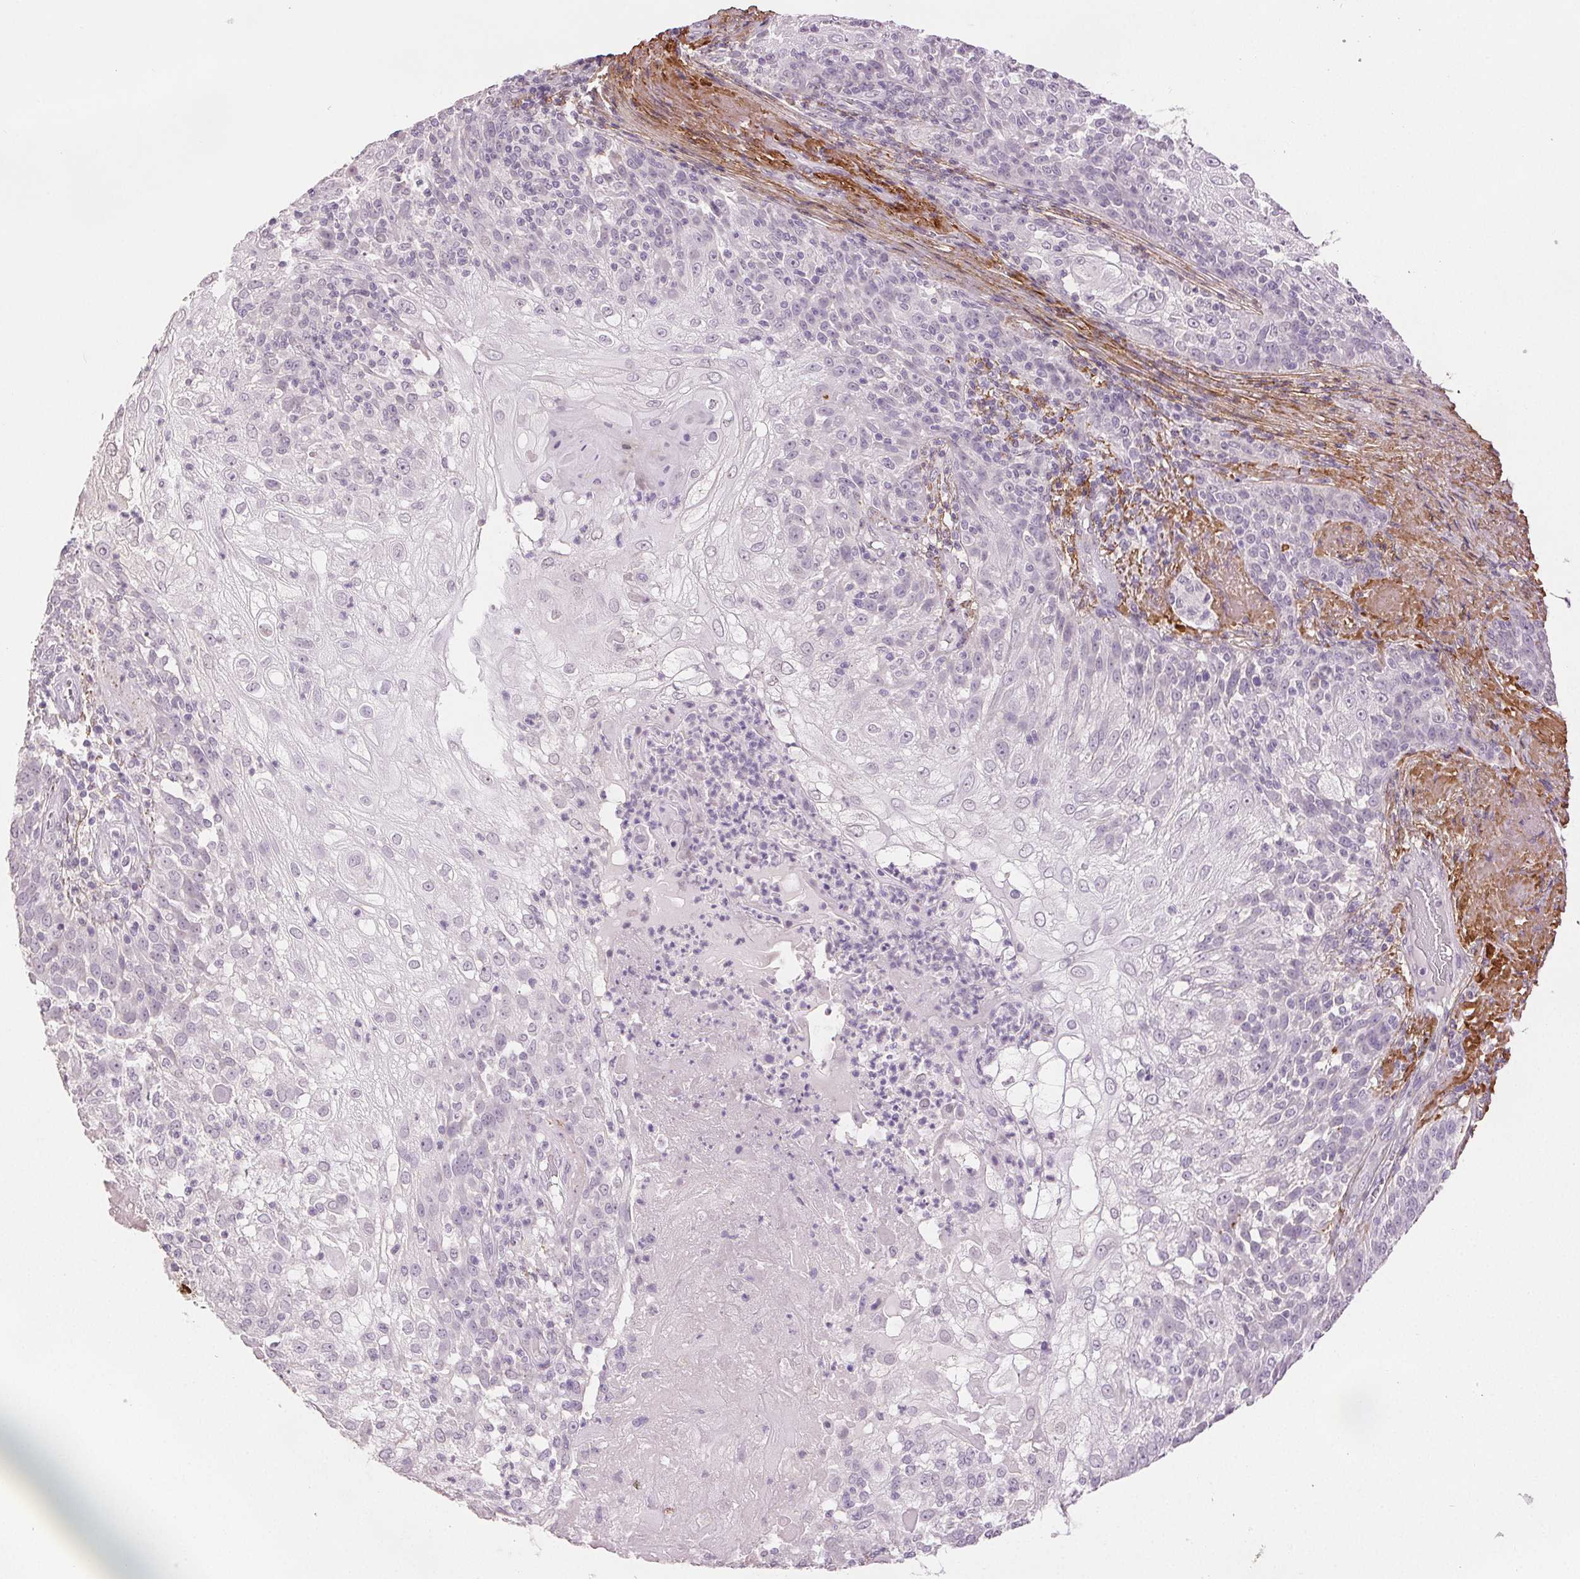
{"staining": {"intensity": "negative", "quantity": "none", "location": "none"}, "tissue": "skin cancer", "cell_type": "Tumor cells", "image_type": "cancer", "snomed": [{"axis": "morphology", "description": "Normal tissue, NOS"}, {"axis": "morphology", "description": "Squamous cell carcinoma, NOS"}, {"axis": "topography", "description": "Skin"}], "caption": "Immunohistochemistry (IHC) of skin squamous cell carcinoma displays no expression in tumor cells.", "gene": "FBN1", "patient": {"sex": "female", "age": 83}}